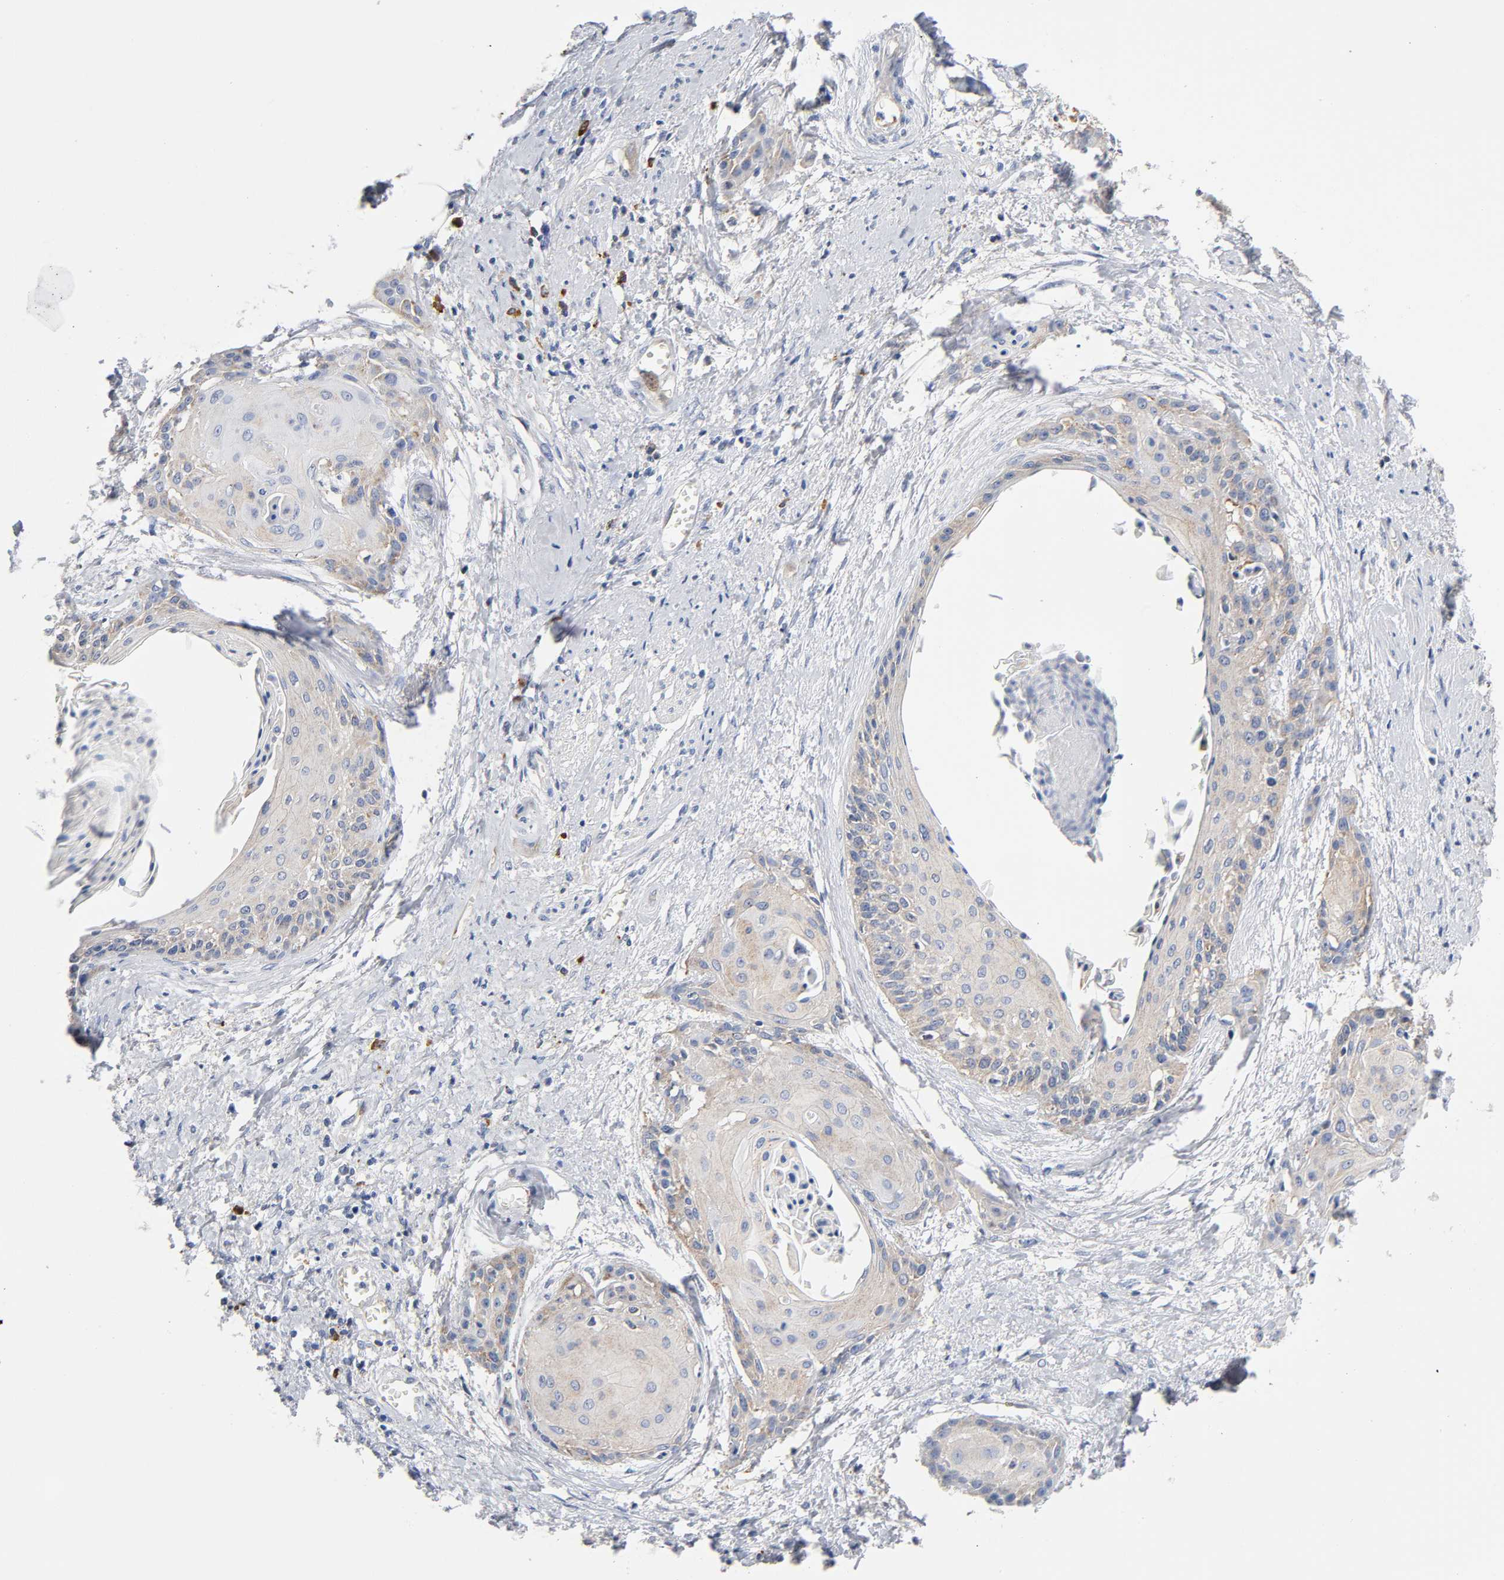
{"staining": {"intensity": "weak", "quantity": "25%-75%", "location": "cytoplasmic/membranous"}, "tissue": "cervical cancer", "cell_type": "Tumor cells", "image_type": "cancer", "snomed": [{"axis": "morphology", "description": "Squamous cell carcinoma, NOS"}, {"axis": "topography", "description": "Cervix"}], "caption": "About 25%-75% of tumor cells in squamous cell carcinoma (cervical) display weak cytoplasmic/membranous protein staining as visualized by brown immunohistochemical staining.", "gene": "CD2AP", "patient": {"sex": "female", "age": 57}}